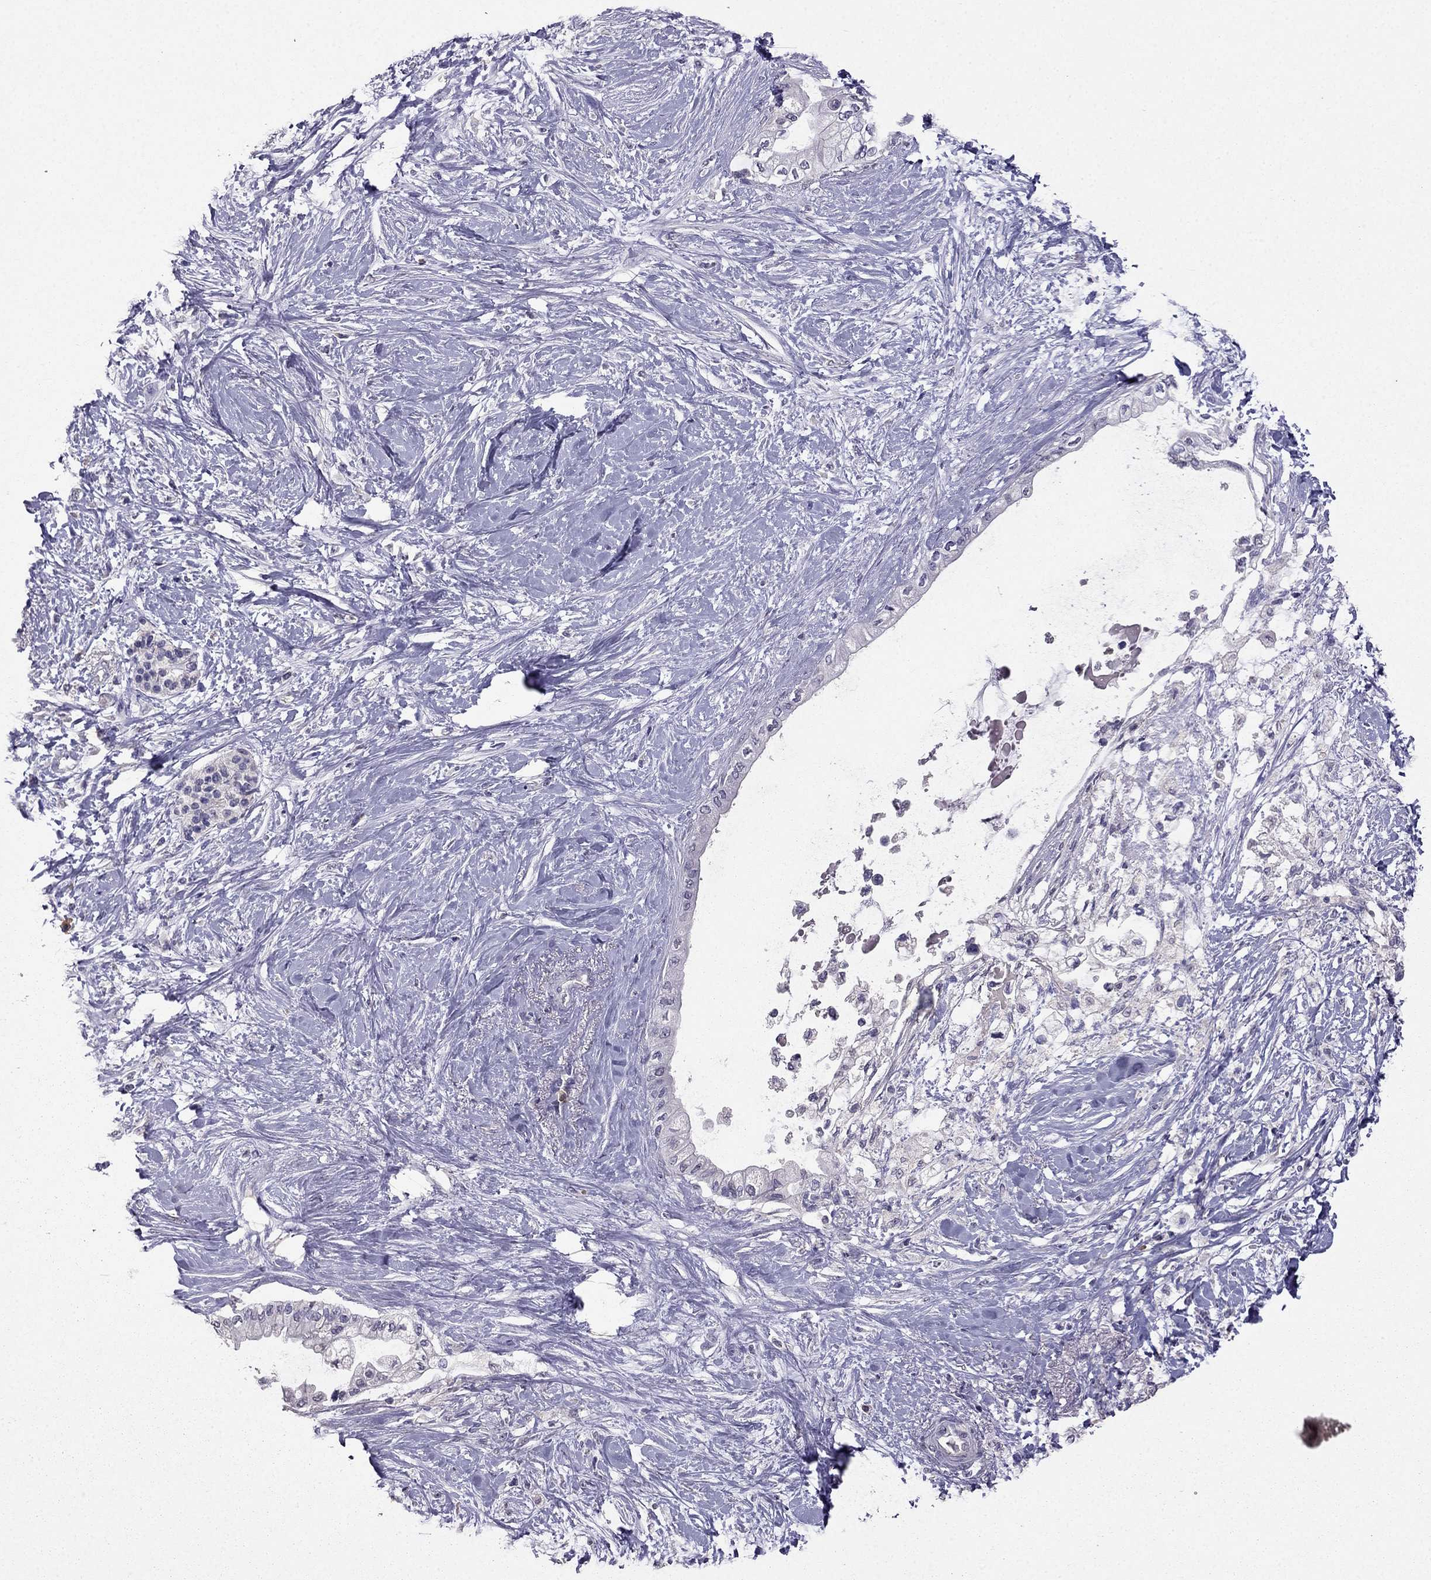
{"staining": {"intensity": "negative", "quantity": "none", "location": "none"}, "tissue": "pancreatic cancer", "cell_type": "Tumor cells", "image_type": "cancer", "snomed": [{"axis": "morphology", "description": "Normal tissue, NOS"}, {"axis": "morphology", "description": "Adenocarcinoma, NOS"}, {"axis": "topography", "description": "Pancreas"}, {"axis": "topography", "description": "Duodenum"}], "caption": "IHC micrograph of human pancreatic cancer stained for a protein (brown), which exhibits no expression in tumor cells.", "gene": "RFLNB", "patient": {"sex": "female", "age": 60}}